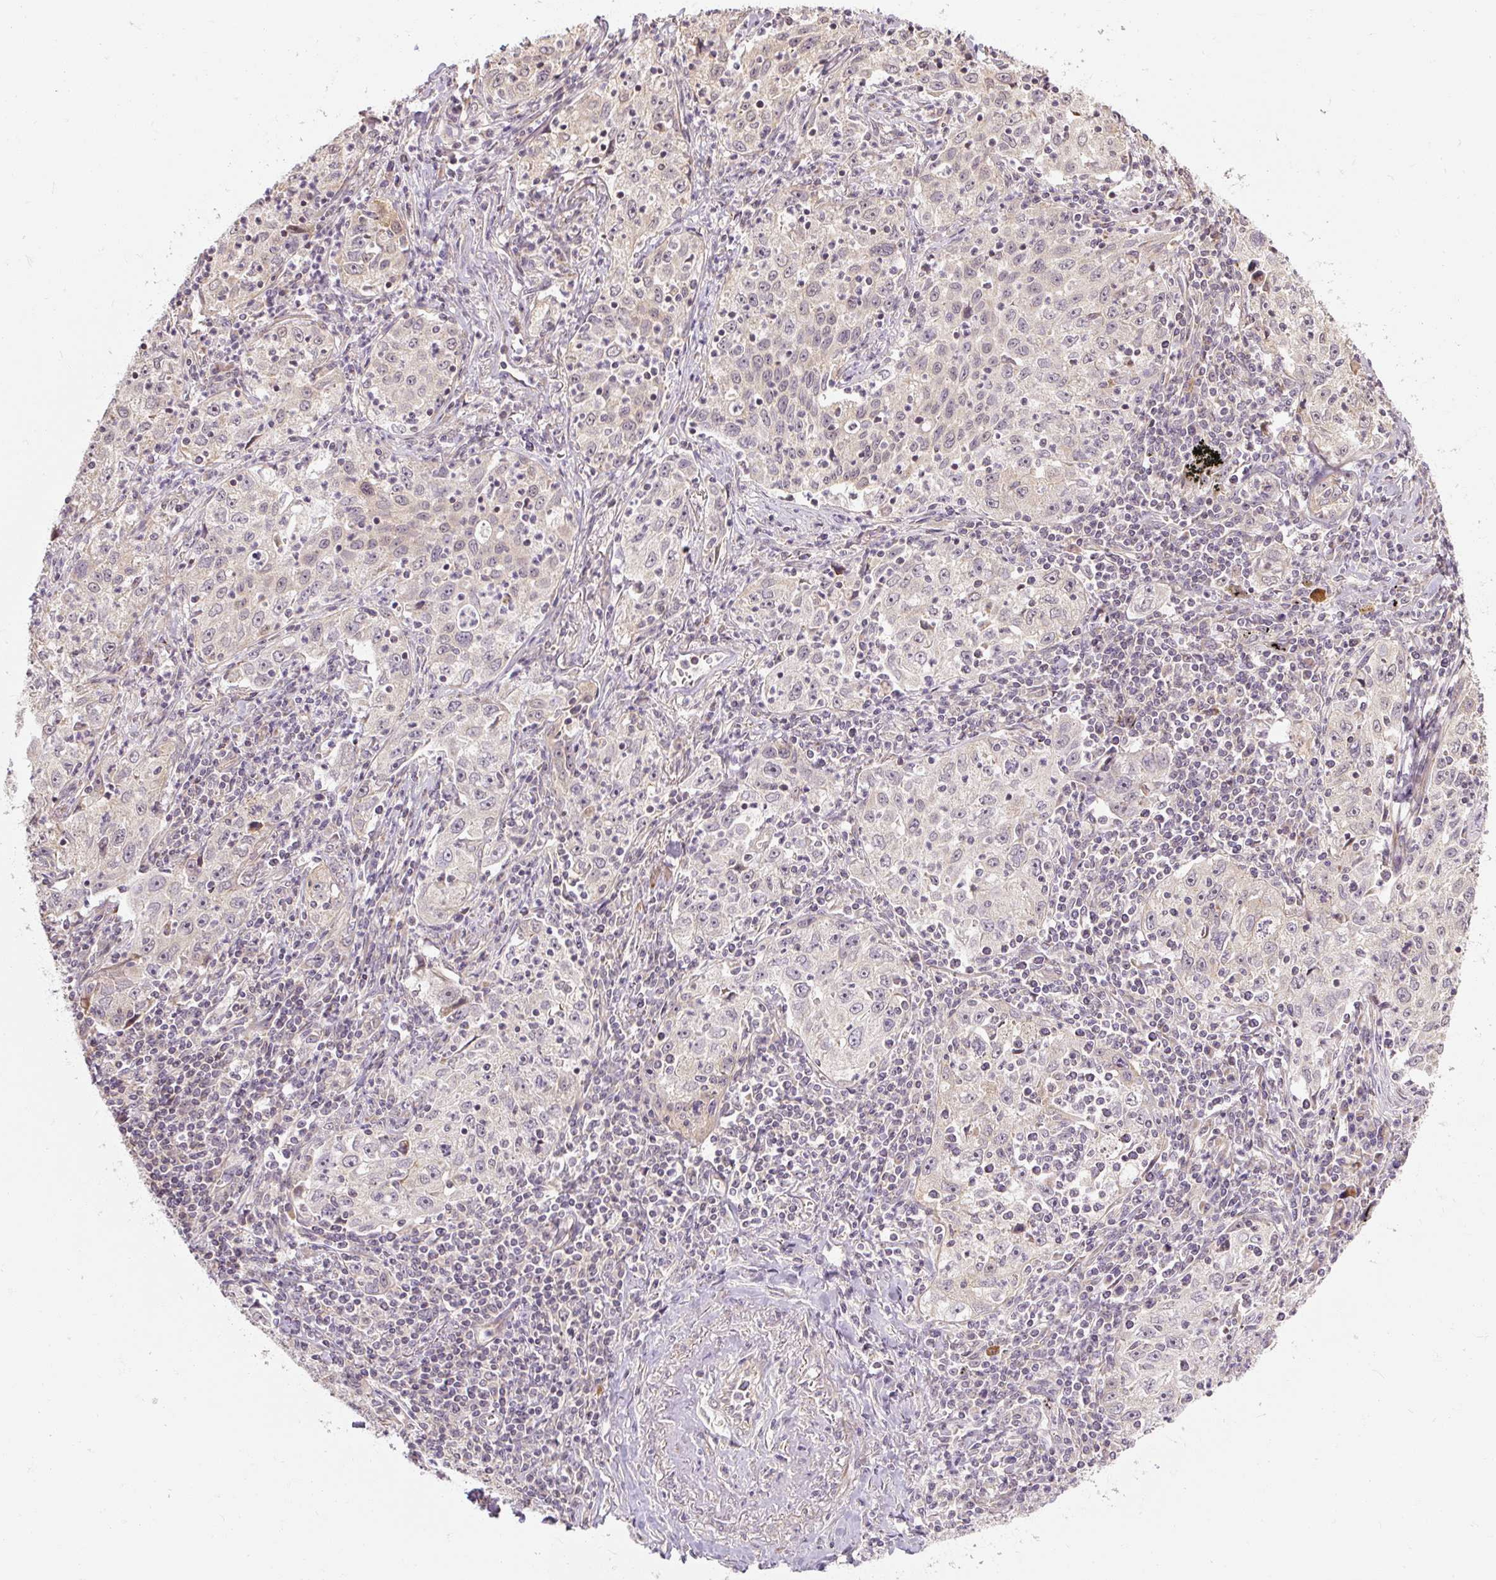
{"staining": {"intensity": "negative", "quantity": "none", "location": "none"}, "tissue": "lung cancer", "cell_type": "Tumor cells", "image_type": "cancer", "snomed": [{"axis": "morphology", "description": "Squamous cell carcinoma, NOS"}, {"axis": "topography", "description": "Lung"}], "caption": "Lung squamous cell carcinoma was stained to show a protein in brown. There is no significant positivity in tumor cells.", "gene": "RB1CC1", "patient": {"sex": "male", "age": 71}}